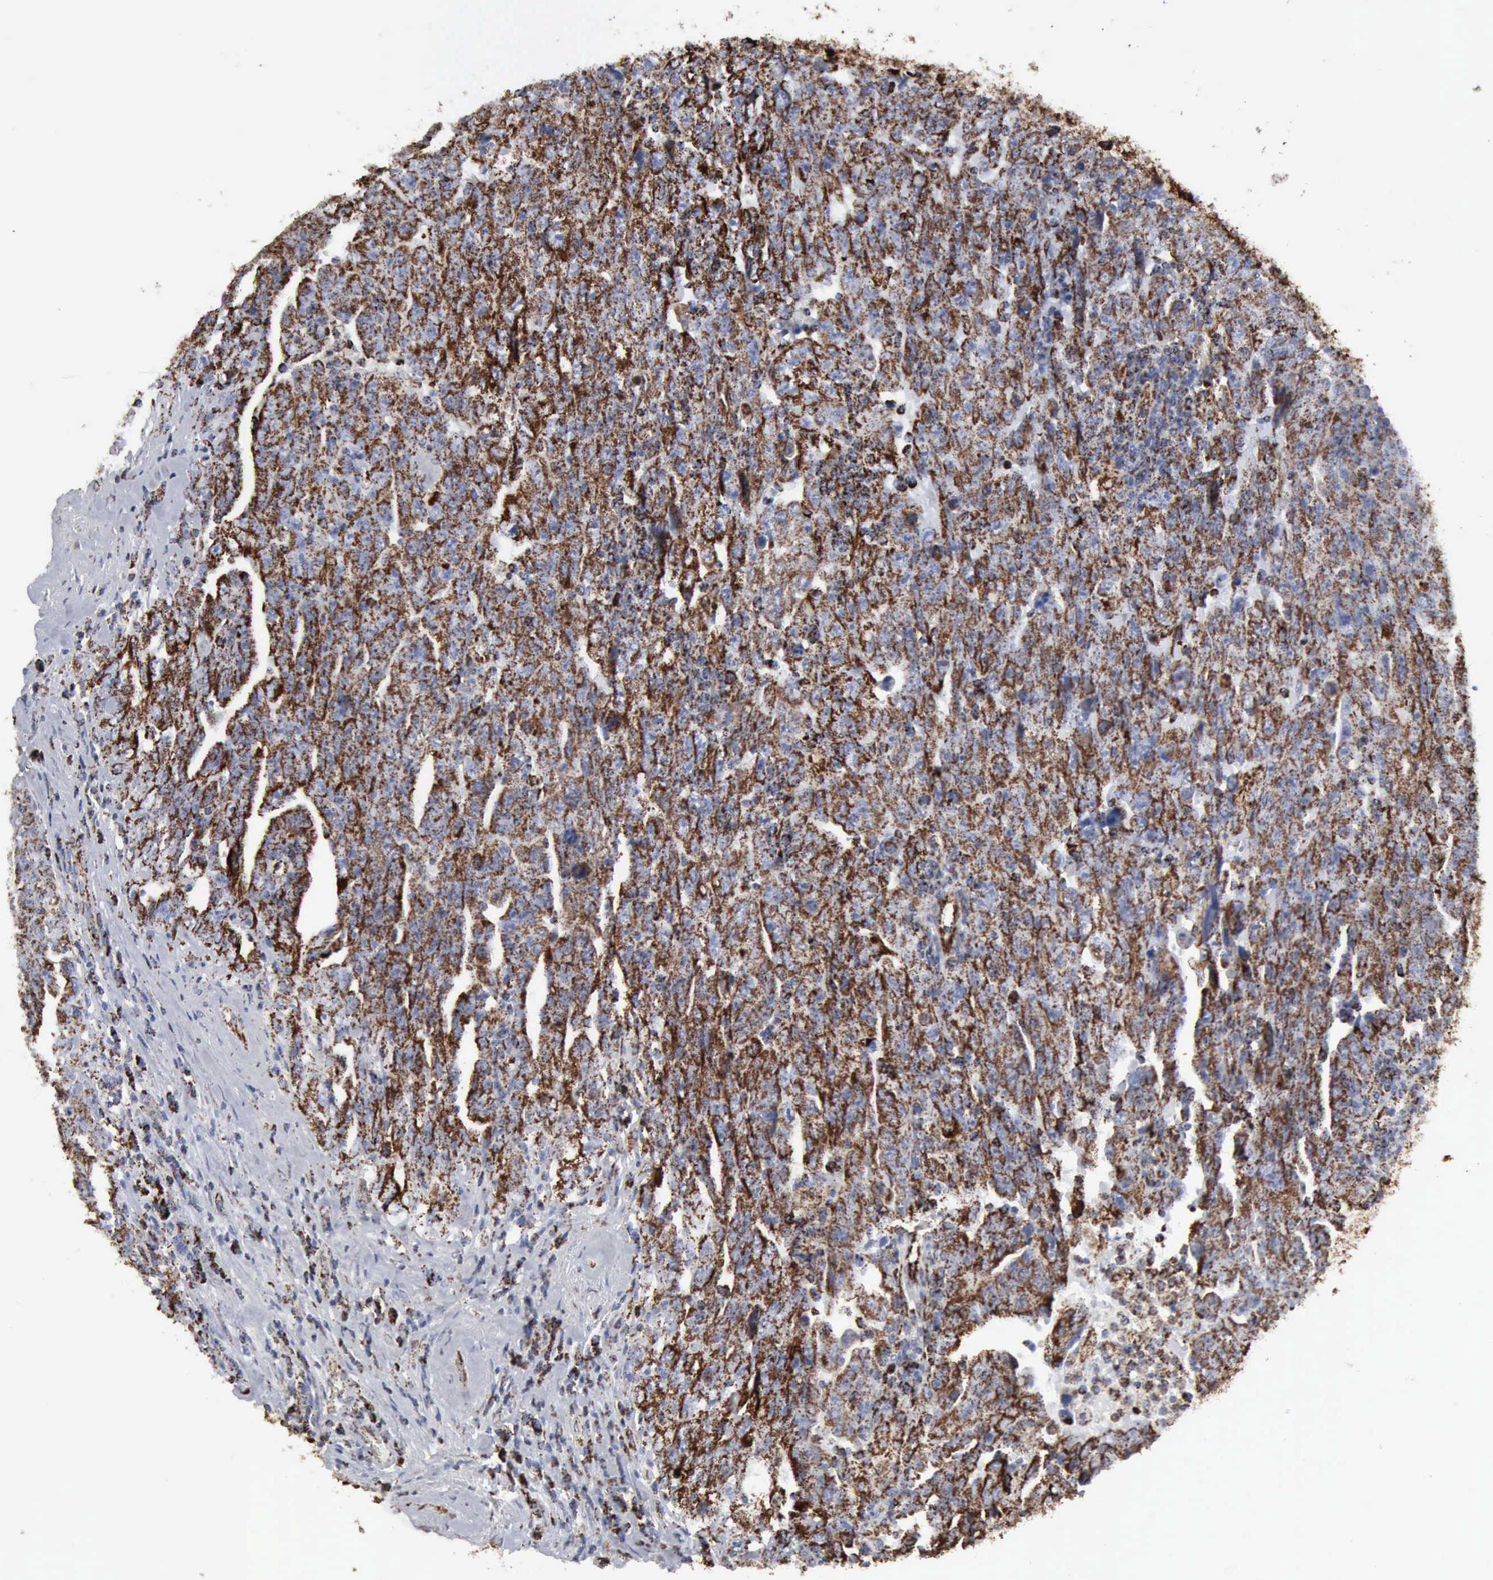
{"staining": {"intensity": "strong", "quantity": "25%-75%", "location": "cytoplasmic/membranous"}, "tissue": "testis cancer", "cell_type": "Tumor cells", "image_type": "cancer", "snomed": [{"axis": "morphology", "description": "Carcinoma, Embryonal, NOS"}, {"axis": "topography", "description": "Testis"}], "caption": "Testis cancer stained with a brown dye exhibits strong cytoplasmic/membranous positive positivity in approximately 25%-75% of tumor cells.", "gene": "ACO2", "patient": {"sex": "male", "age": 28}}